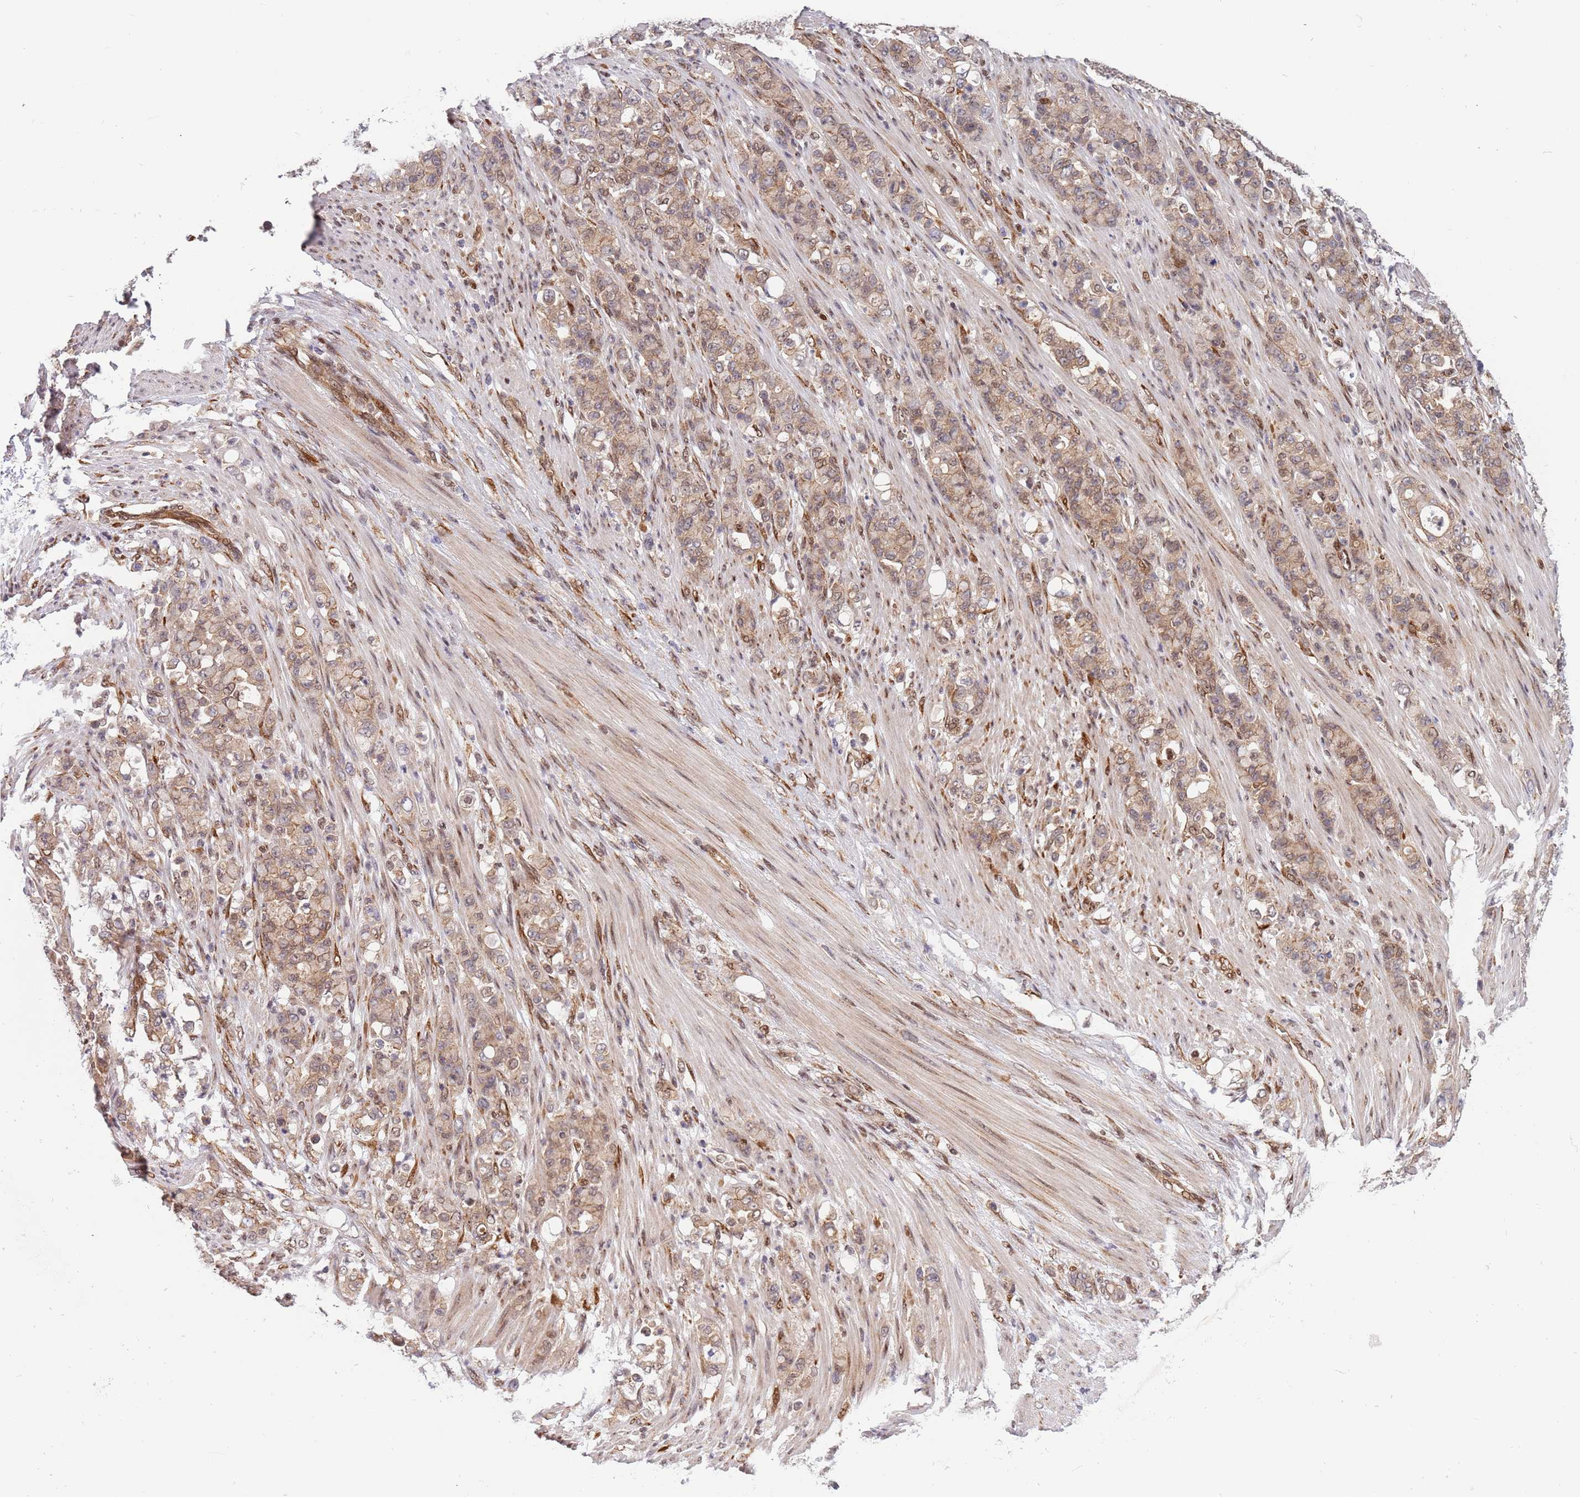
{"staining": {"intensity": "moderate", "quantity": ">75%", "location": "cytoplasmic/membranous,nuclear"}, "tissue": "stomach cancer", "cell_type": "Tumor cells", "image_type": "cancer", "snomed": [{"axis": "morphology", "description": "Normal tissue, NOS"}, {"axis": "morphology", "description": "Adenocarcinoma, NOS"}, {"axis": "topography", "description": "Stomach"}], "caption": "Approximately >75% of tumor cells in stomach cancer (adenocarcinoma) reveal moderate cytoplasmic/membranous and nuclear protein expression as visualized by brown immunohistochemical staining.", "gene": "TBX10", "patient": {"sex": "female", "age": 79}}